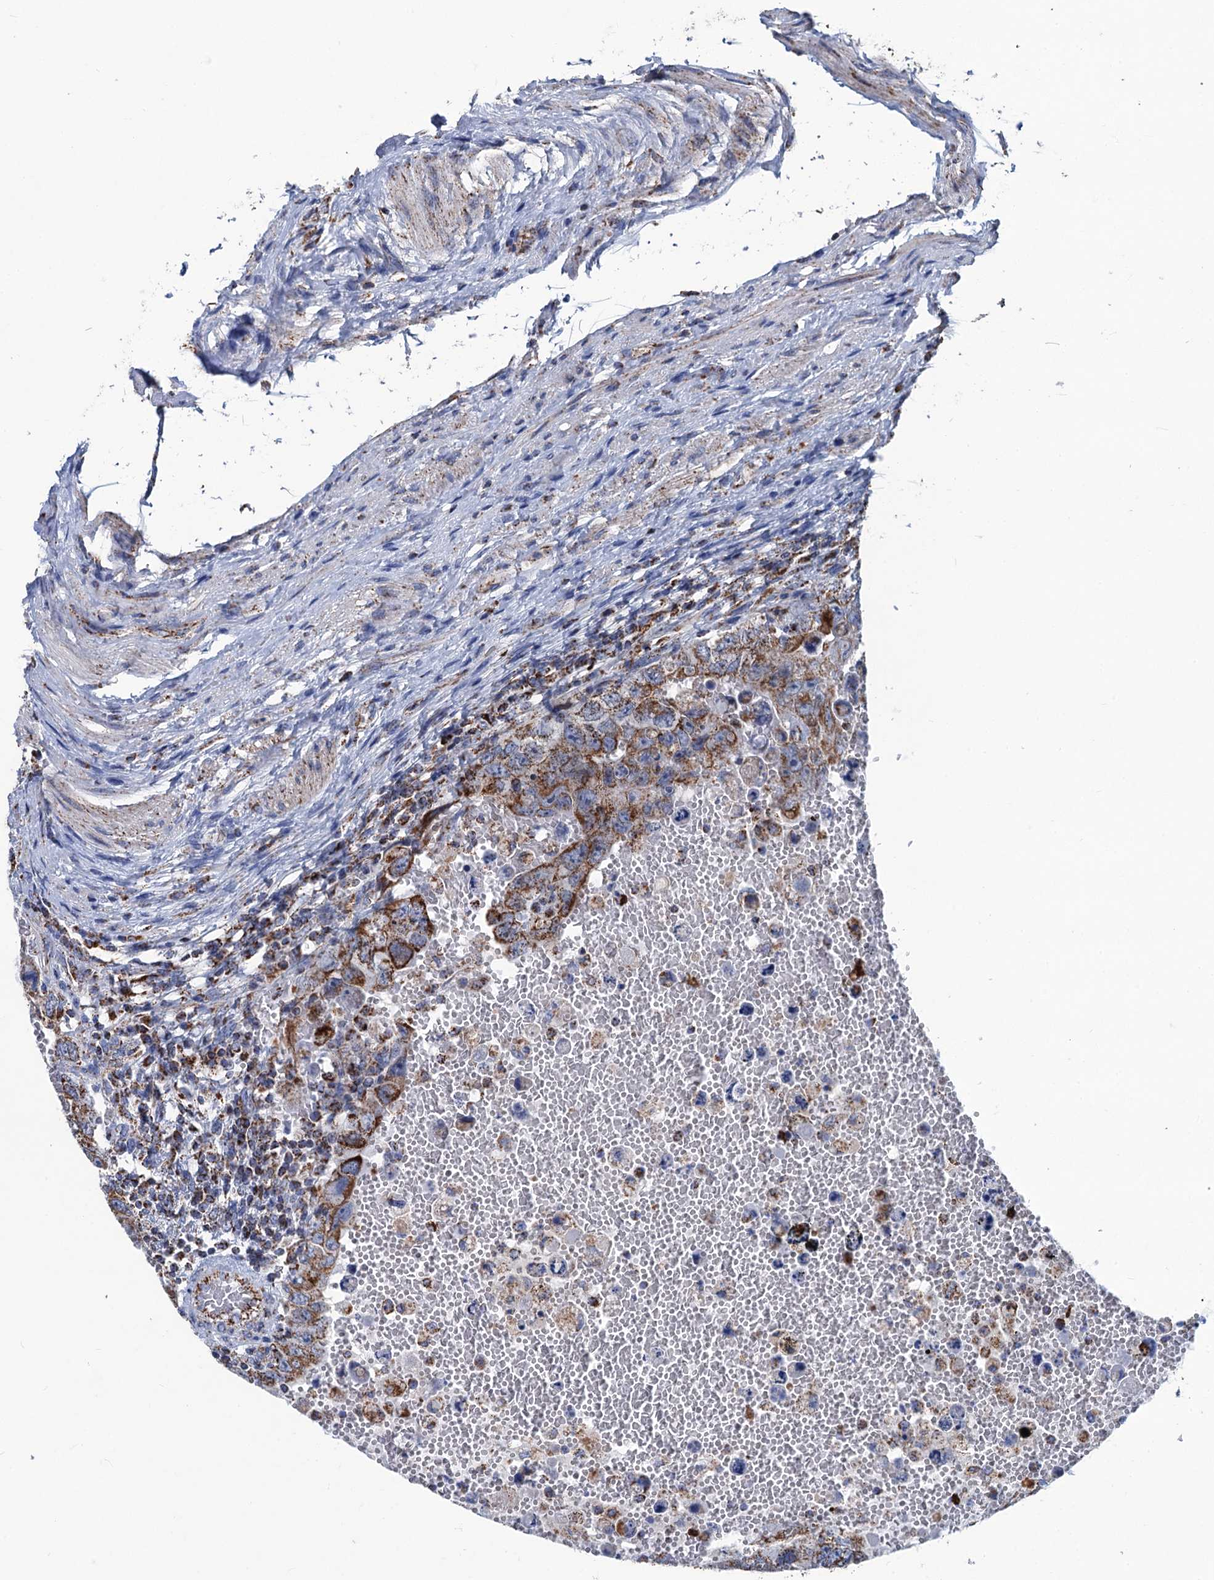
{"staining": {"intensity": "moderate", "quantity": ">75%", "location": "cytoplasmic/membranous"}, "tissue": "testis cancer", "cell_type": "Tumor cells", "image_type": "cancer", "snomed": [{"axis": "morphology", "description": "Carcinoma, Embryonal, NOS"}, {"axis": "topography", "description": "Testis"}], "caption": "Tumor cells demonstrate moderate cytoplasmic/membranous expression in approximately >75% of cells in testis embryonal carcinoma.", "gene": "IVD", "patient": {"sex": "male", "age": 26}}